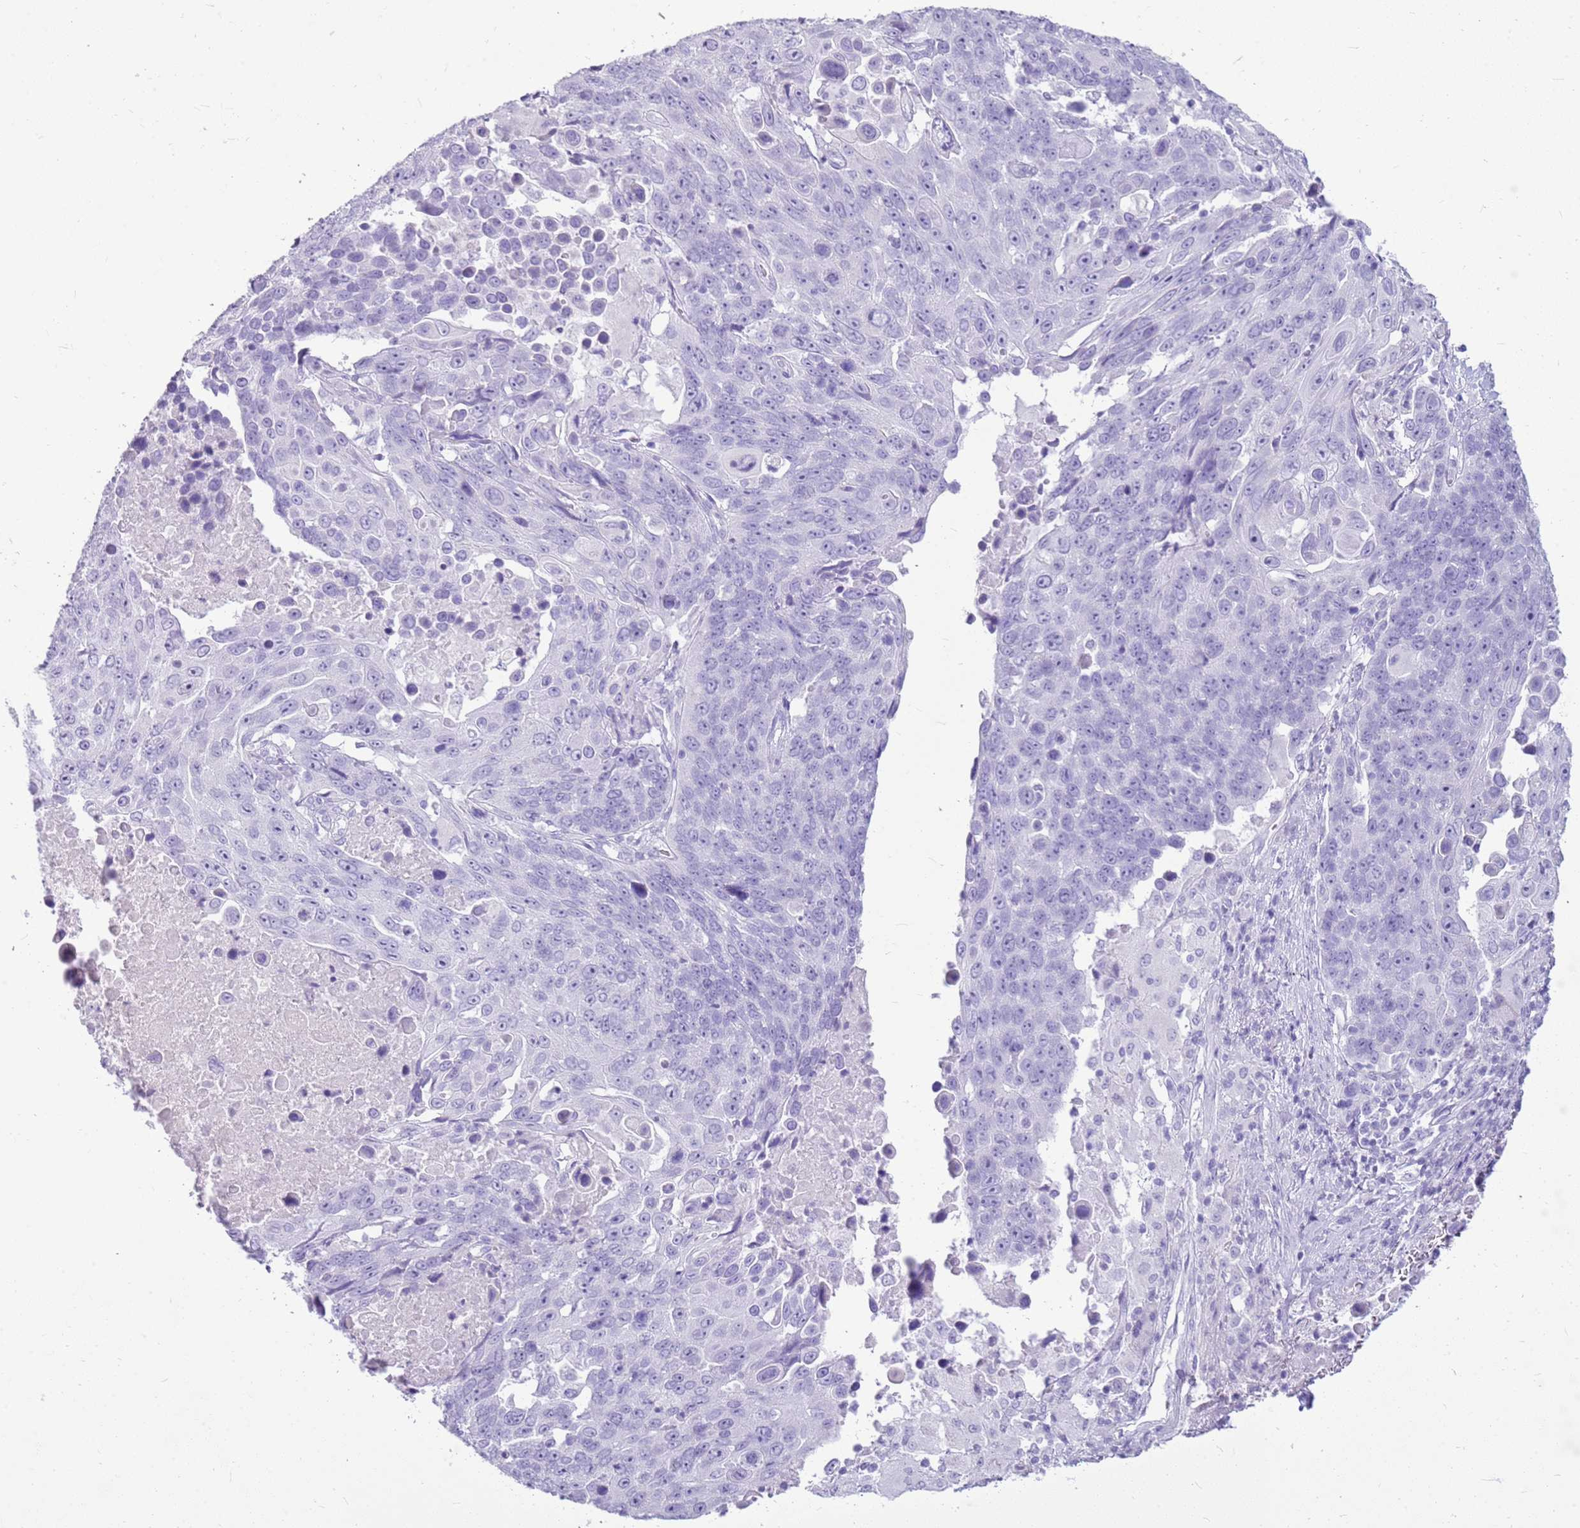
{"staining": {"intensity": "negative", "quantity": "none", "location": "none"}, "tissue": "lung cancer", "cell_type": "Tumor cells", "image_type": "cancer", "snomed": [{"axis": "morphology", "description": "Squamous cell carcinoma, NOS"}, {"axis": "topography", "description": "Lung"}], "caption": "DAB (3,3'-diaminobenzidine) immunohistochemical staining of lung squamous cell carcinoma demonstrates no significant expression in tumor cells. (DAB (3,3'-diaminobenzidine) IHC with hematoxylin counter stain).", "gene": "CA8", "patient": {"sex": "male", "age": 66}}